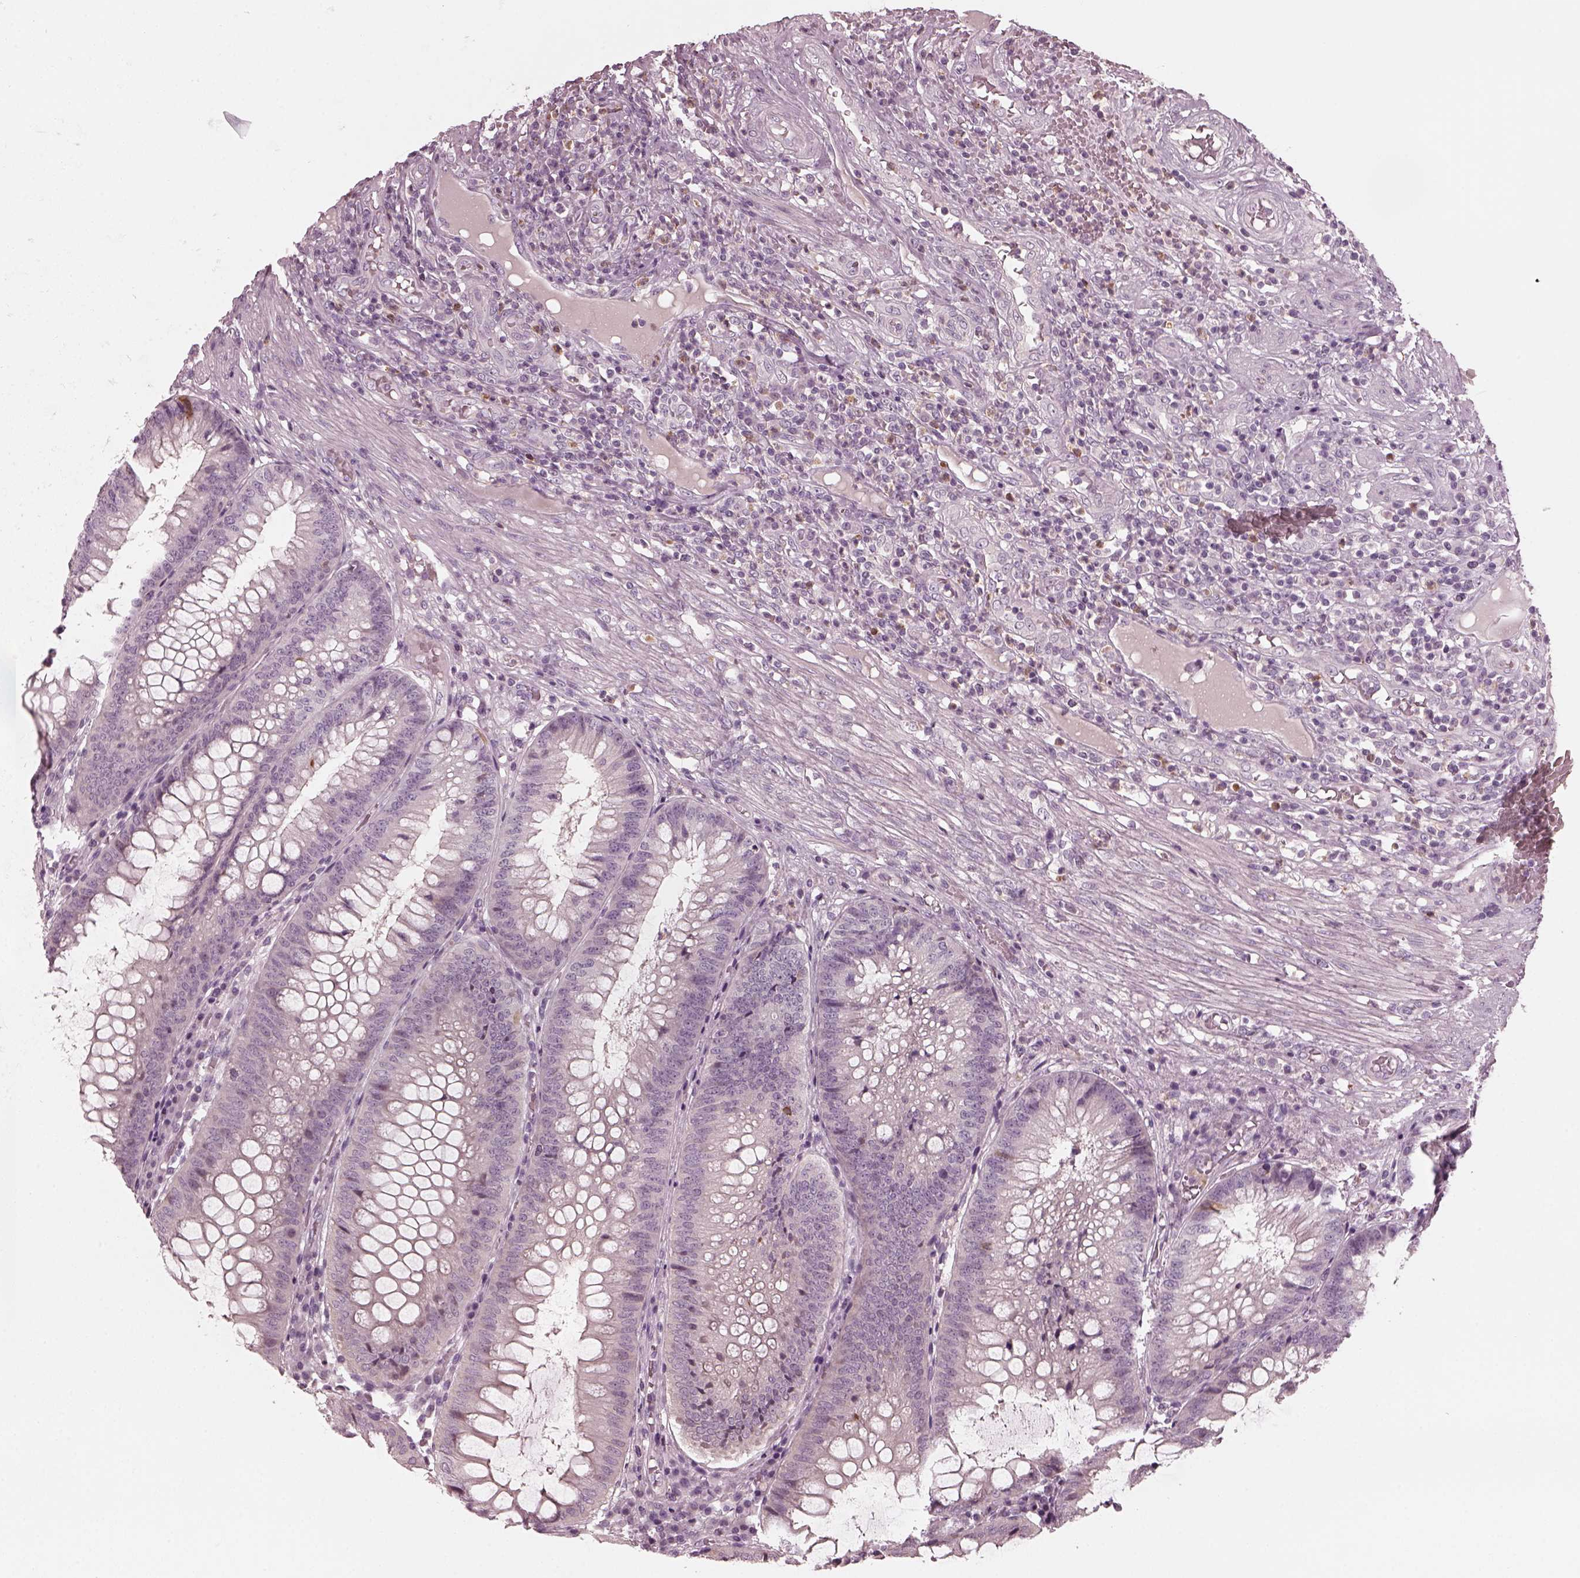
{"staining": {"intensity": "negative", "quantity": "none", "location": "none"}, "tissue": "appendix", "cell_type": "Glandular cells", "image_type": "normal", "snomed": [{"axis": "morphology", "description": "Normal tissue, NOS"}, {"axis": "morphology", "description": "Inflammation, NOS"}, {"axis": "topography", "description": "Appendix"}], "caption": "High magnification brightfield microscopy of benign appendix stained with DAB (3,3'-diaminobenzidine) (brown) and counterstained with hematoxylin (blue): glandular cells show no significant staining. (DAB (3,3'-diaminobenzidine) IHC, high magnification).", "gene": "CHIT1", "patient": {"sex": "male", "age": 16}}